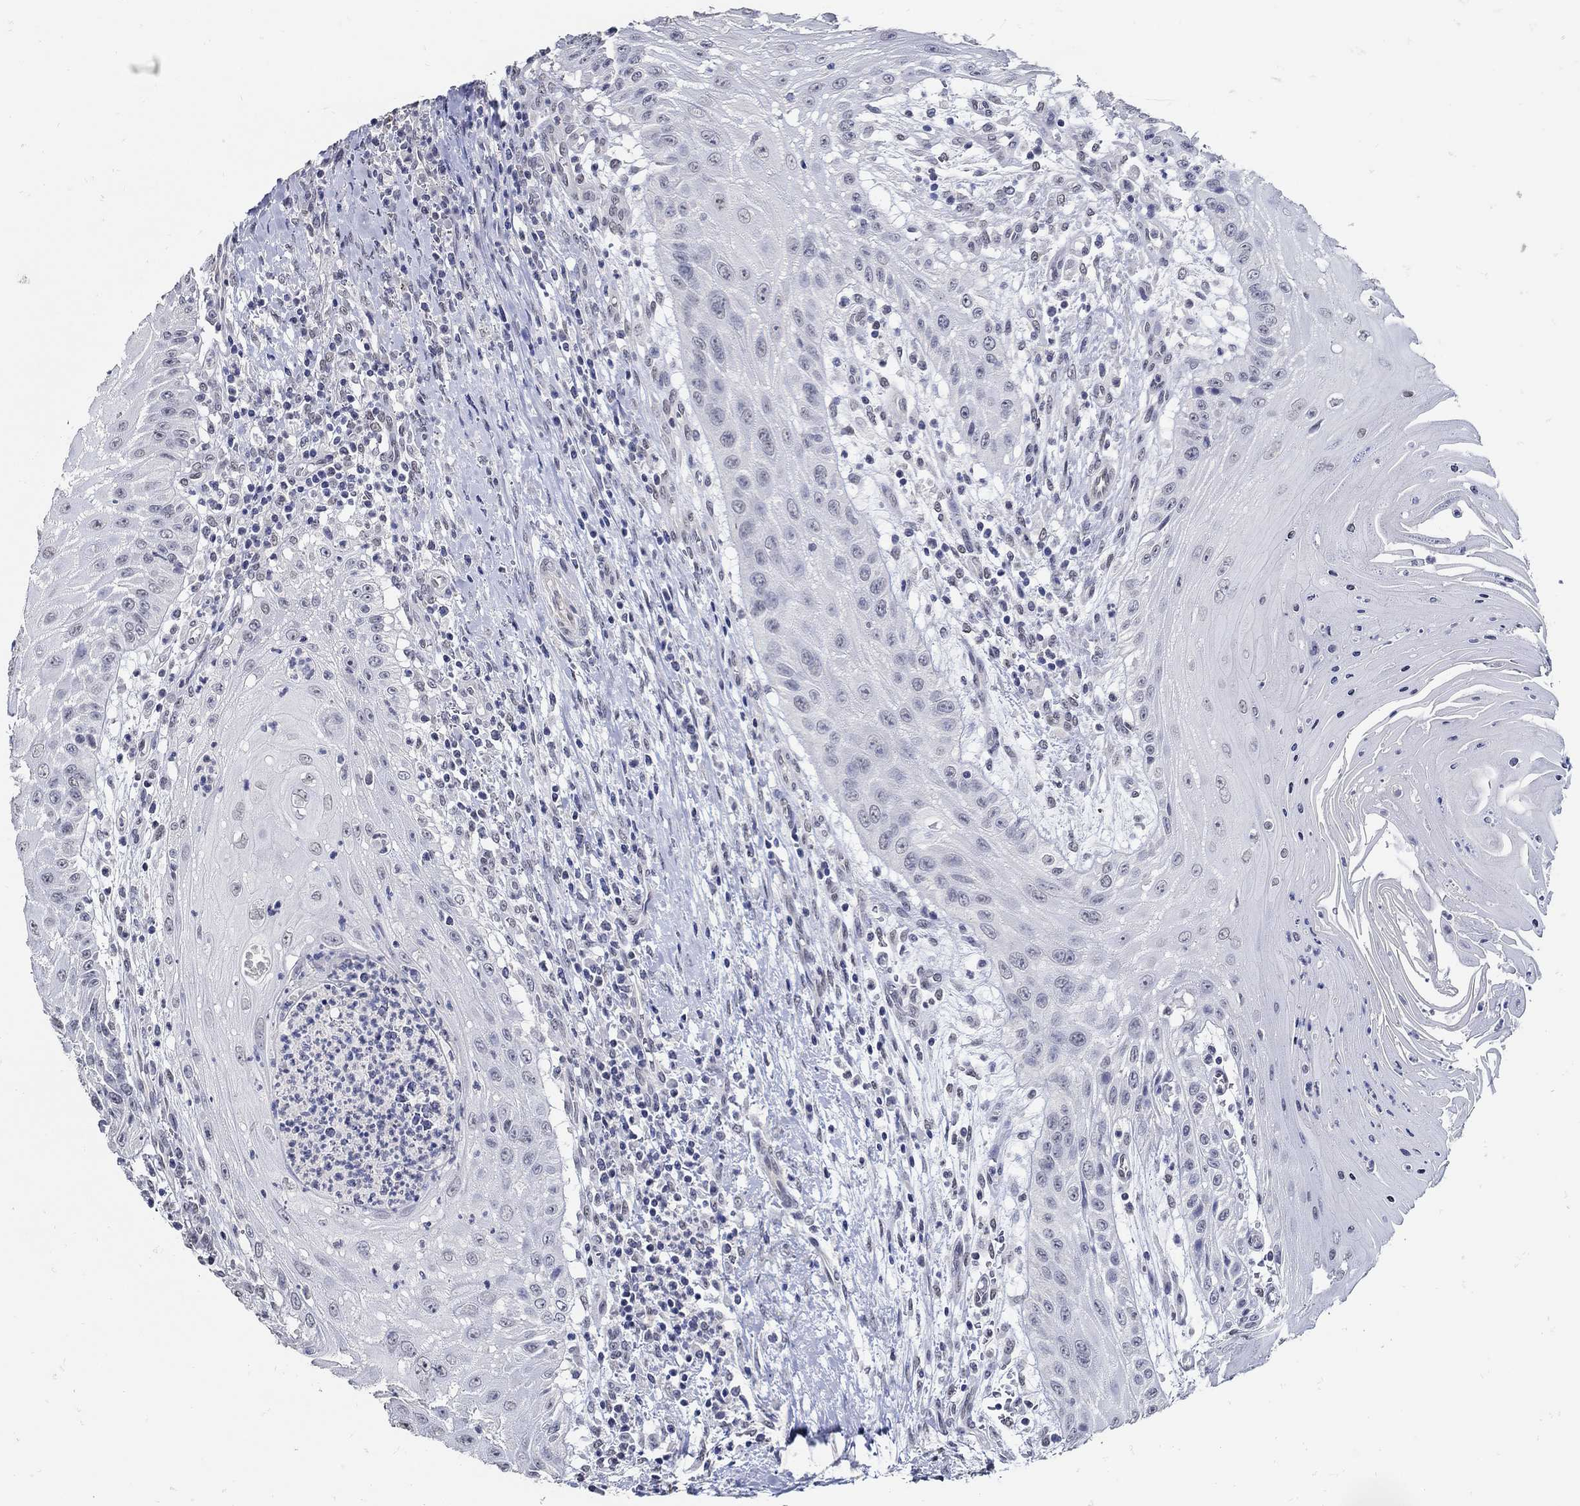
{"staining": {"intensity": "negative", "quantity": "none", "location": "none"}, "tissue": "head and neck cancer", "cell_type": "Tumor cells", "image_type": "cancer", "snomed": [{"axis": "morphology", "description": "Squamous cell carcinoma, NOS"}, {"axis": "topography", "description": "Oral tissue"}, {"axis": "topography", "description": "Head-Neck"}], "caption": "An immunohistochemistry (IHC) photomicrograph of squamous cell carcinoma (head and neck) is shown. There is no staining in tumor cells of squamous cell carcinoma (head and neck).", "gene": "KCNN3", "patient": {"sex": "male", "age": 58}}